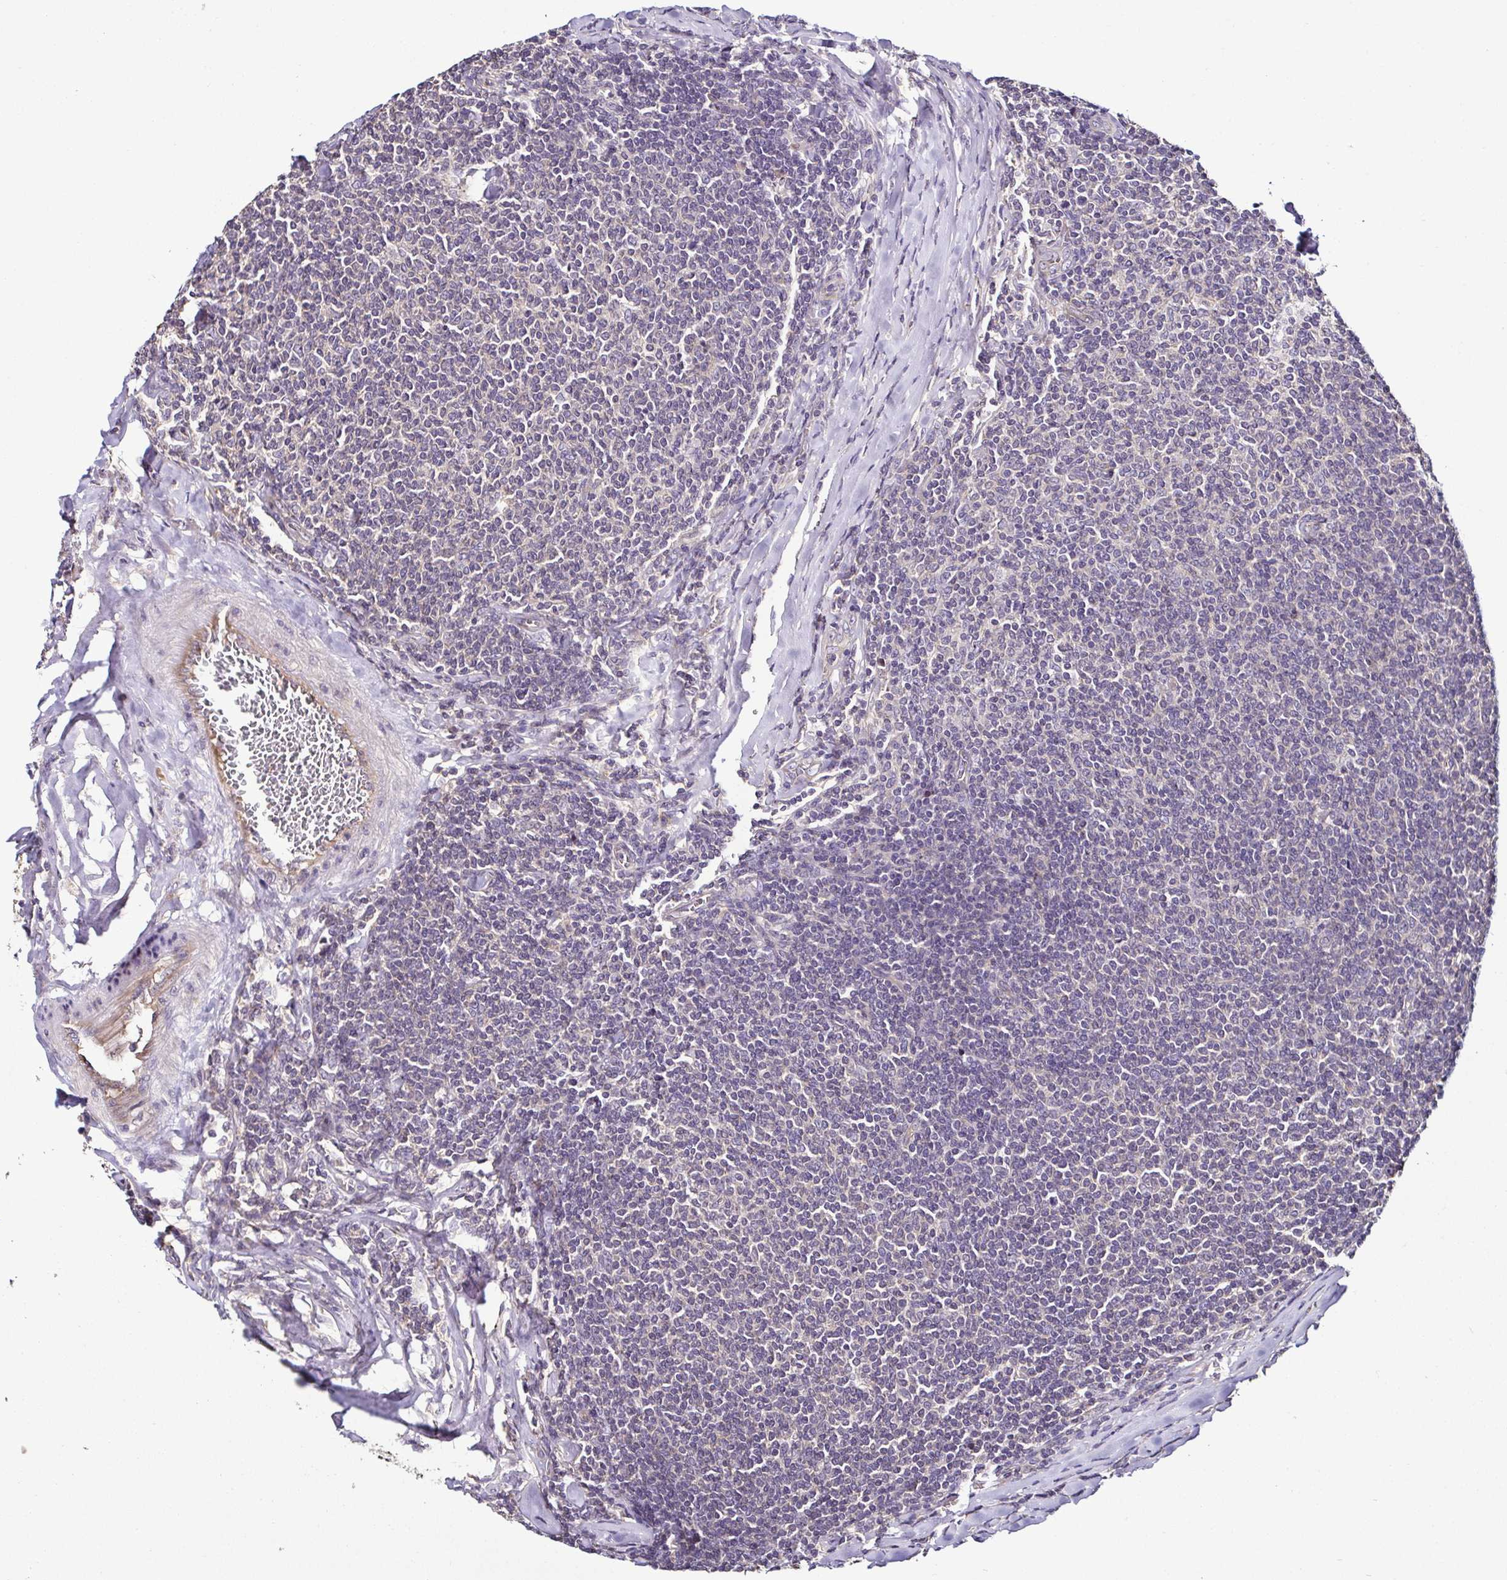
{"staining": {"intensity": "negative", "quantity": "none", "location": "none"}, "tissue": "lymphoma", "cell_type": "Tumor cells", "image_type": "cancer", "snomed": [{"axis": "morphology", "description": "Malignant lymphoma, non-Hodgkin's type, Low grade"}, {"axis": "topography", "description": "Lymph node"}], "caption": "Tumor cells show no significant protein positivity in malignant lymphoma, non-Hodgkin's type (low-grade). (Stains: DAB (3,3'-diaminobenzidine) IHC with hematoxylin counter stain, Microscopy: brightfield microscopy at high magnification).", "gene": "LMOD2", "patient": {"sex": "male", "age": 52}}